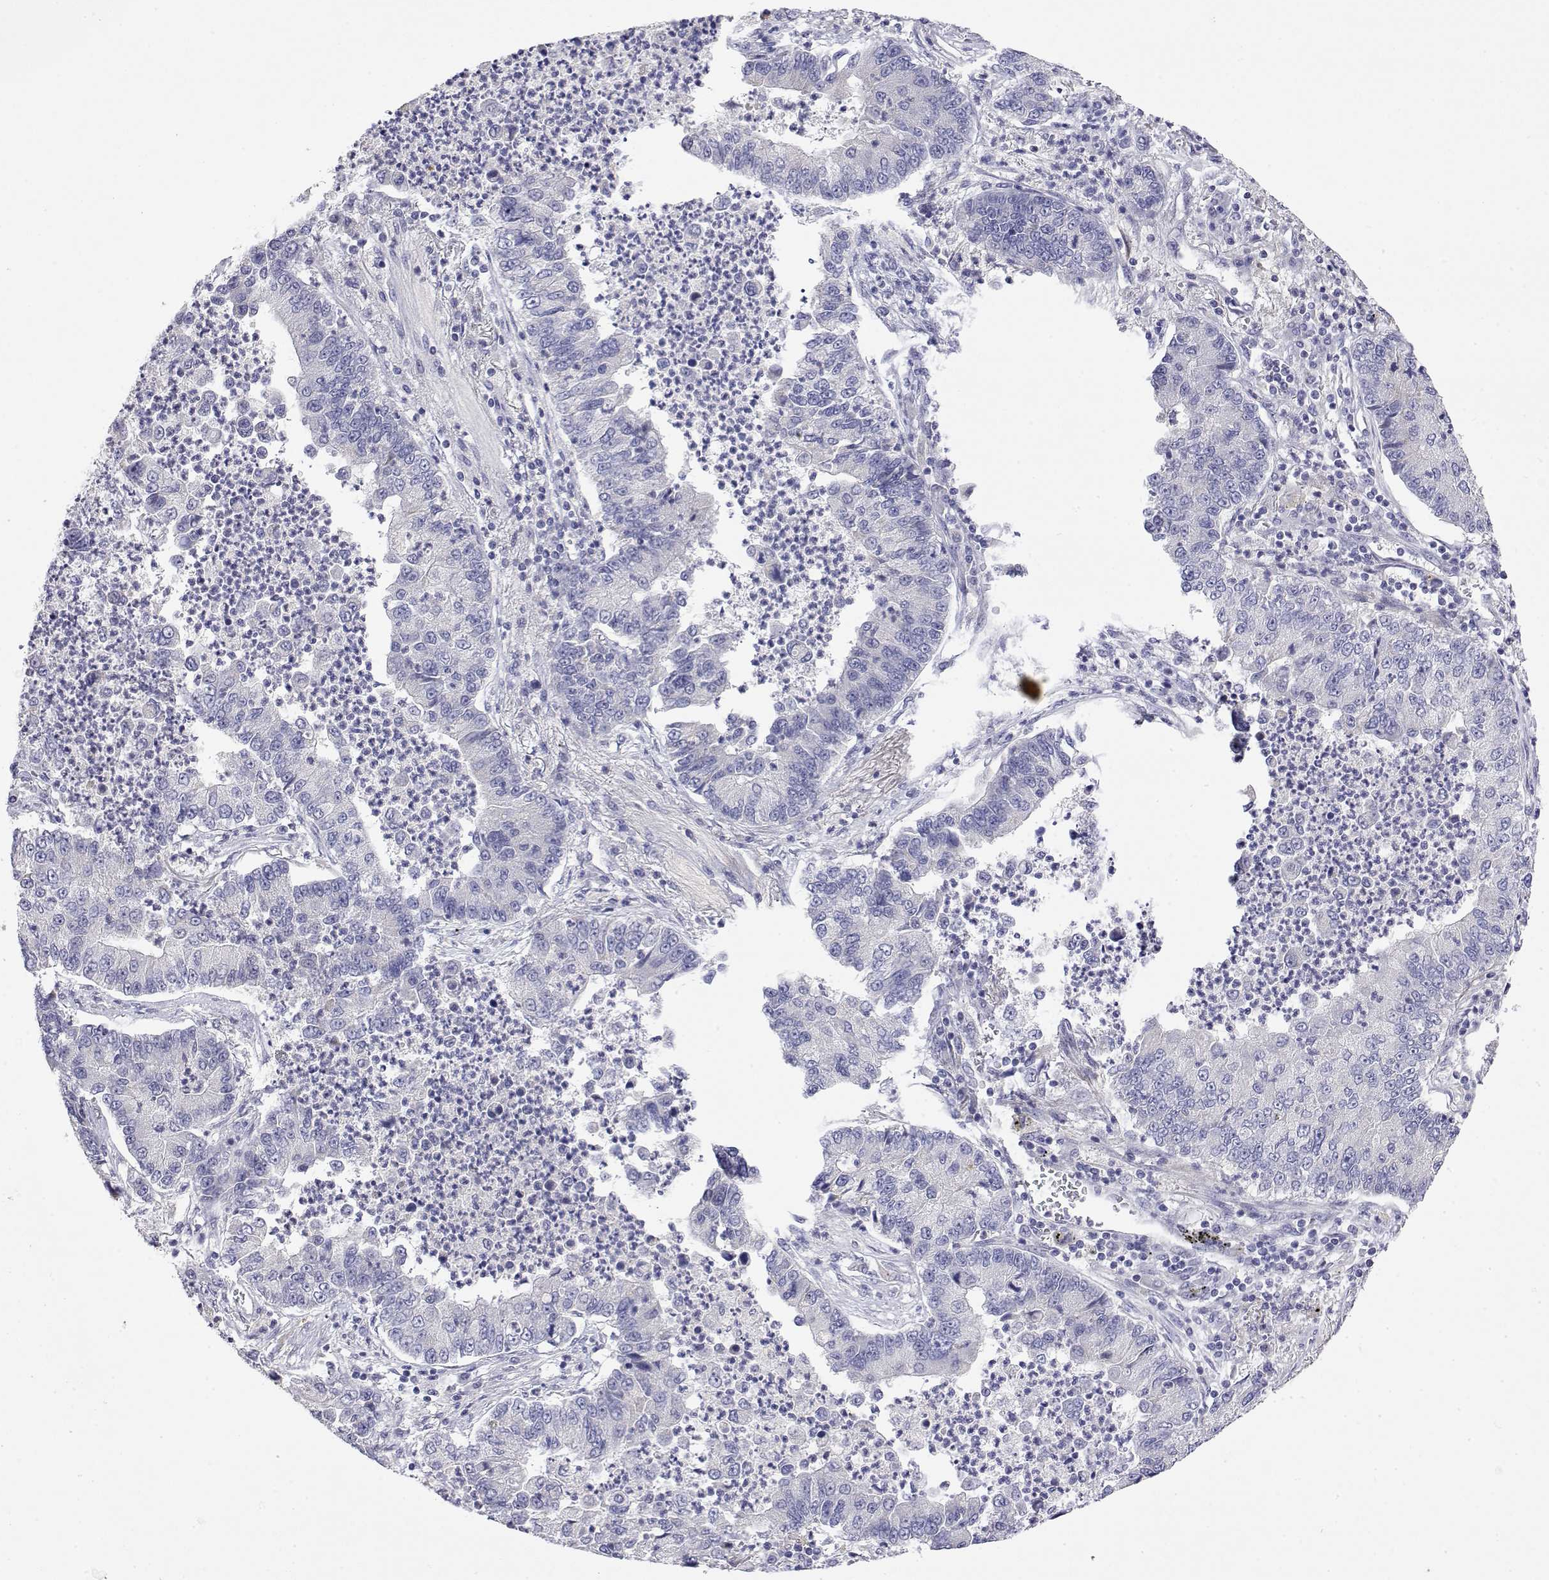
{"staining": {"intensity": "negative", "quantity": "none", "location": "none"}, "tissue": "lung cancer", "cell_type": "Tumor cells", "image_type": "cancer", "snomed": [{"axis": "morphology", "description": "Adenocarcinoma, NOS"}, {"axis": "topography", "description": "Lung"}], "caption": "IHC of human adenocarcinoma (lung) demonstrates no staining in tumor cells.", "gene": "GGACT", "patient": {"sex": "female", "age": 57}}